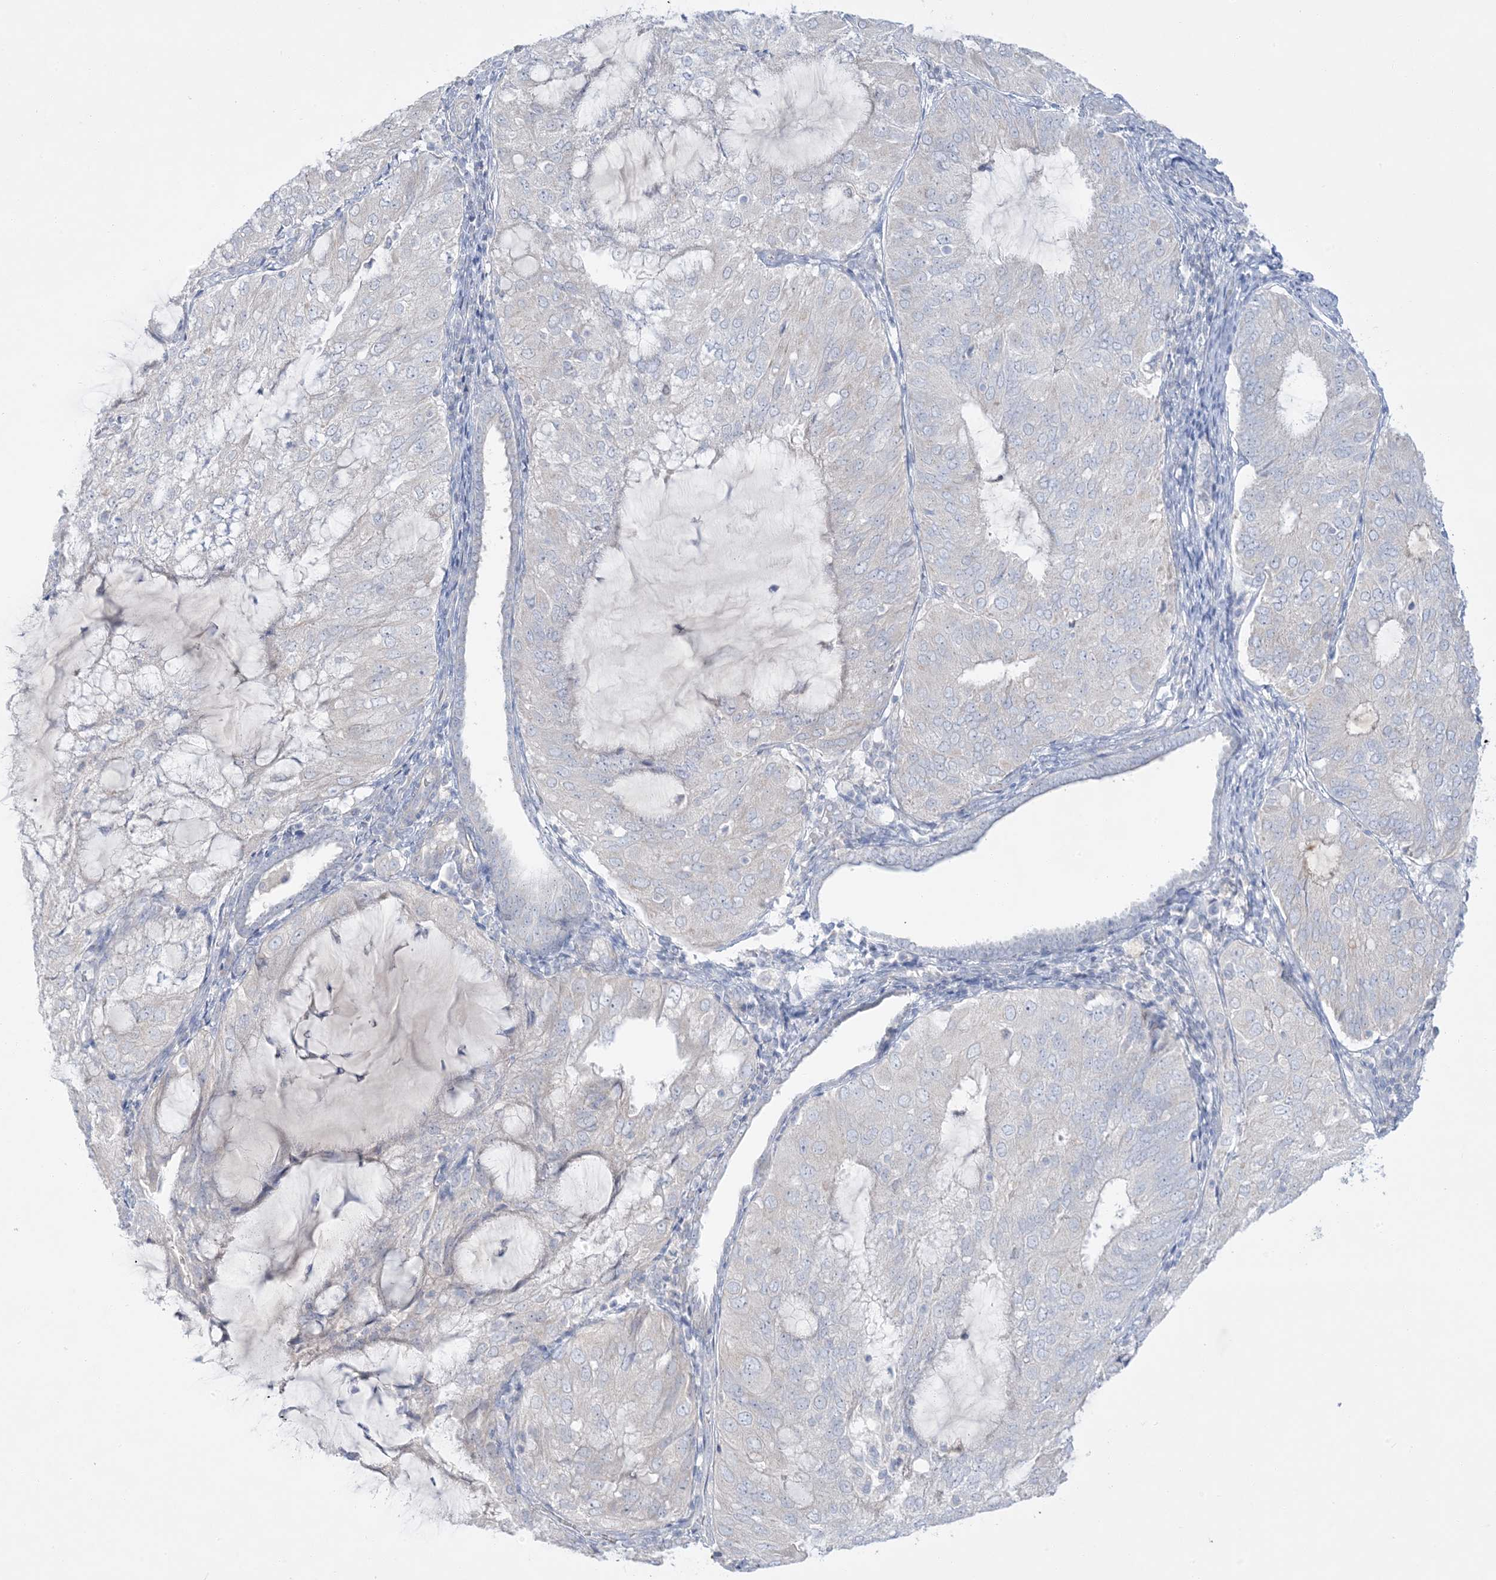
{"staining": {"intensity": "negative", "quantity": "none", "location": "none"}, "tissue": "endometrial cancer", "cell_type": "Tumor cells", "image_type": "cancer", "snomed": [{"axis": "morphology", "description": "Adenocarcinoma, NOS"}, {"axis": "topography", "description": "Endometrium"}], "caption": "Tumor cells show no significant staining in endometrial adenocarcinoma.", "gene": "FAM184A", "patient": {"sex": "female", "age": 81}}